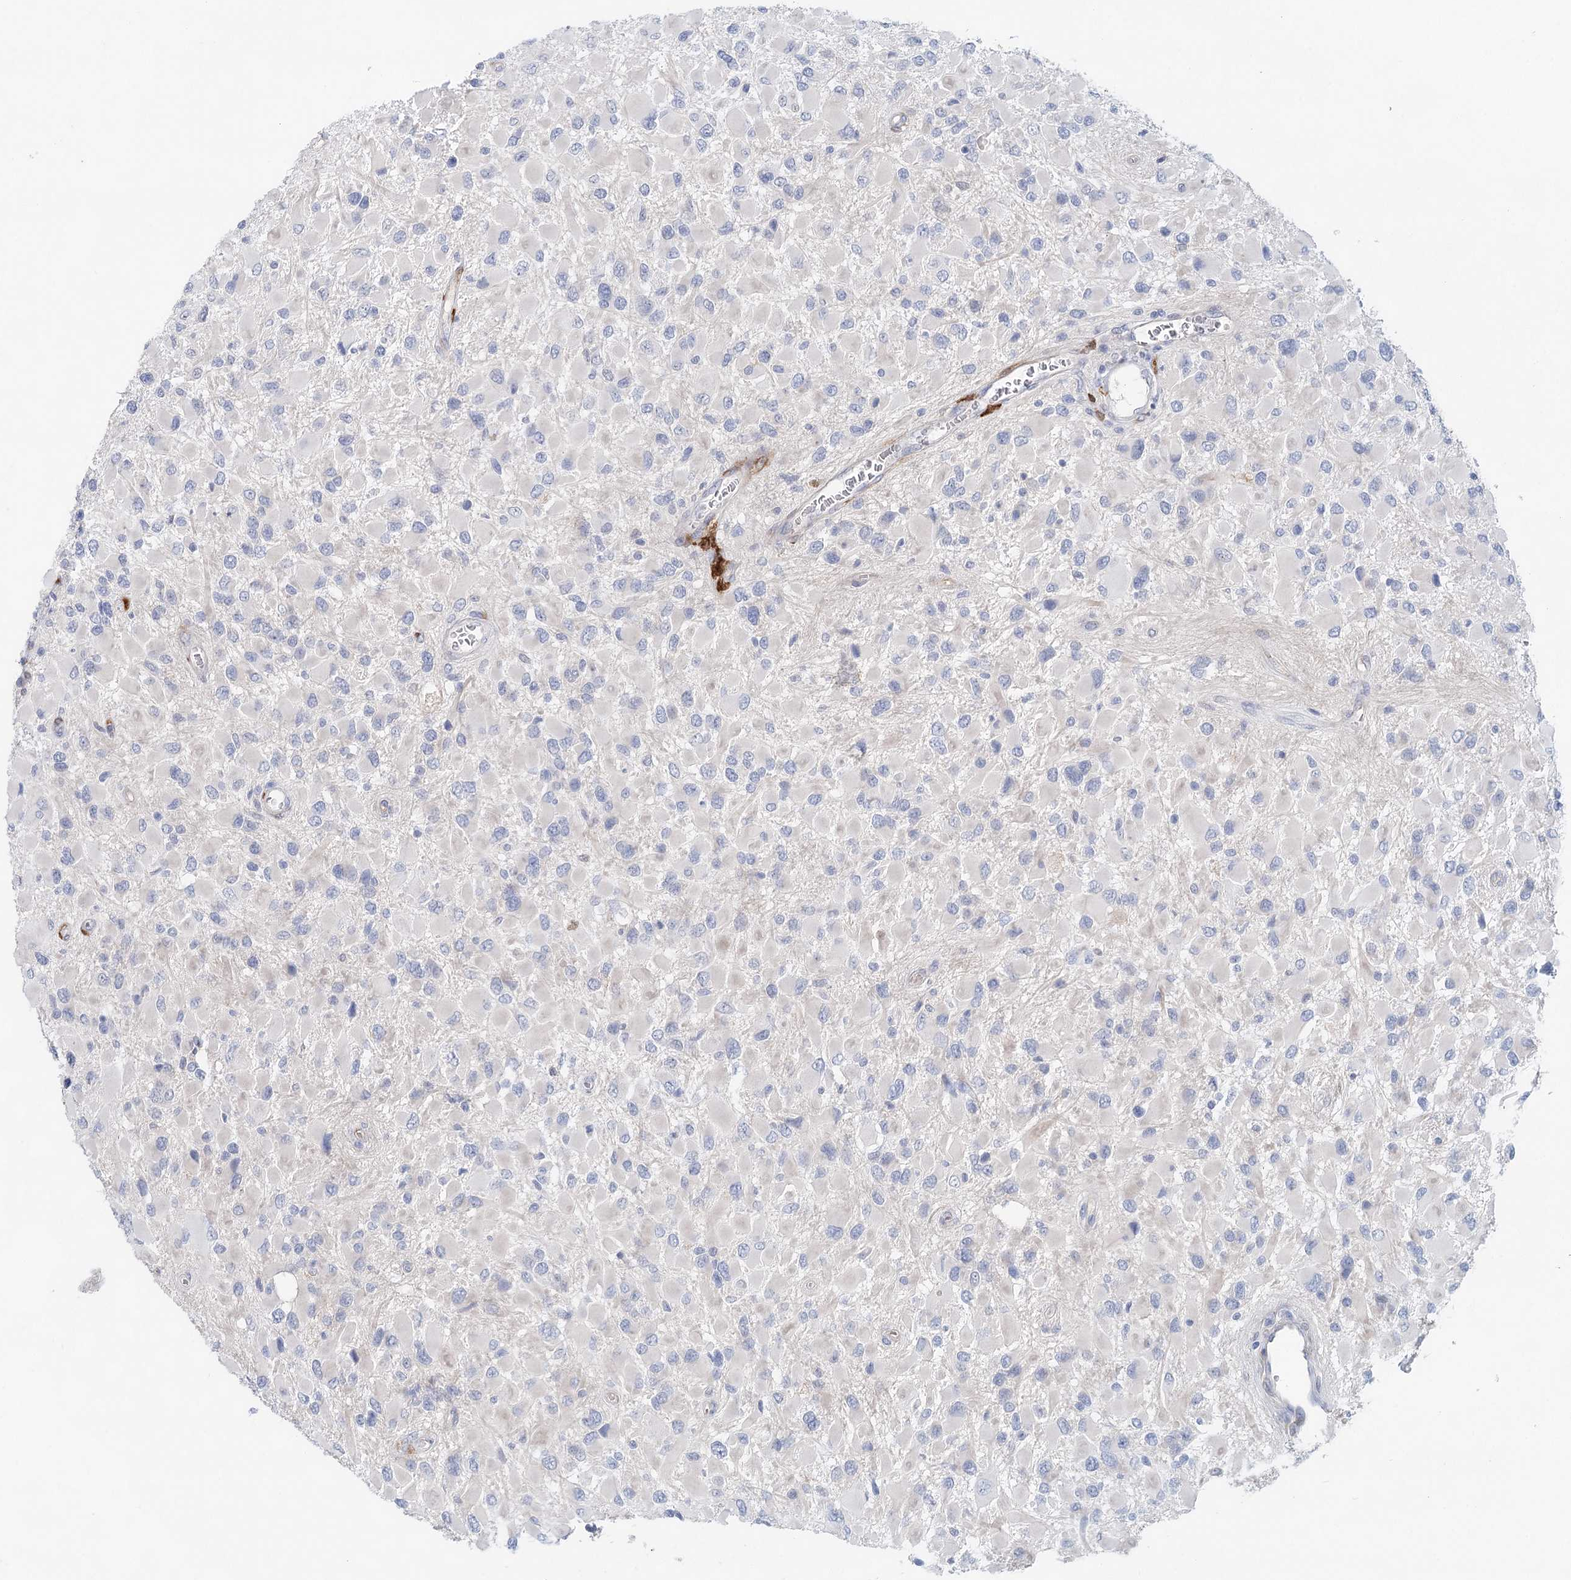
{"staining": {"intensity": "negative", "quantity": "none", "location": "none"}, "tissue": "glioma", "cell_type": "Tumor cells", "image_type": "cancer", "snomed": [{"axis": "morphology", "description": "Glioma, malignant, High grade"}, {"axis": "topography", "description": "Brain"}], "caption": "DAB immunohistochemical staining of human malignant high-grade glioma shows no significant positivity in tumor cells.", "gene": "SLC19A3", "patient": {"sex": "male", "age": 53}}